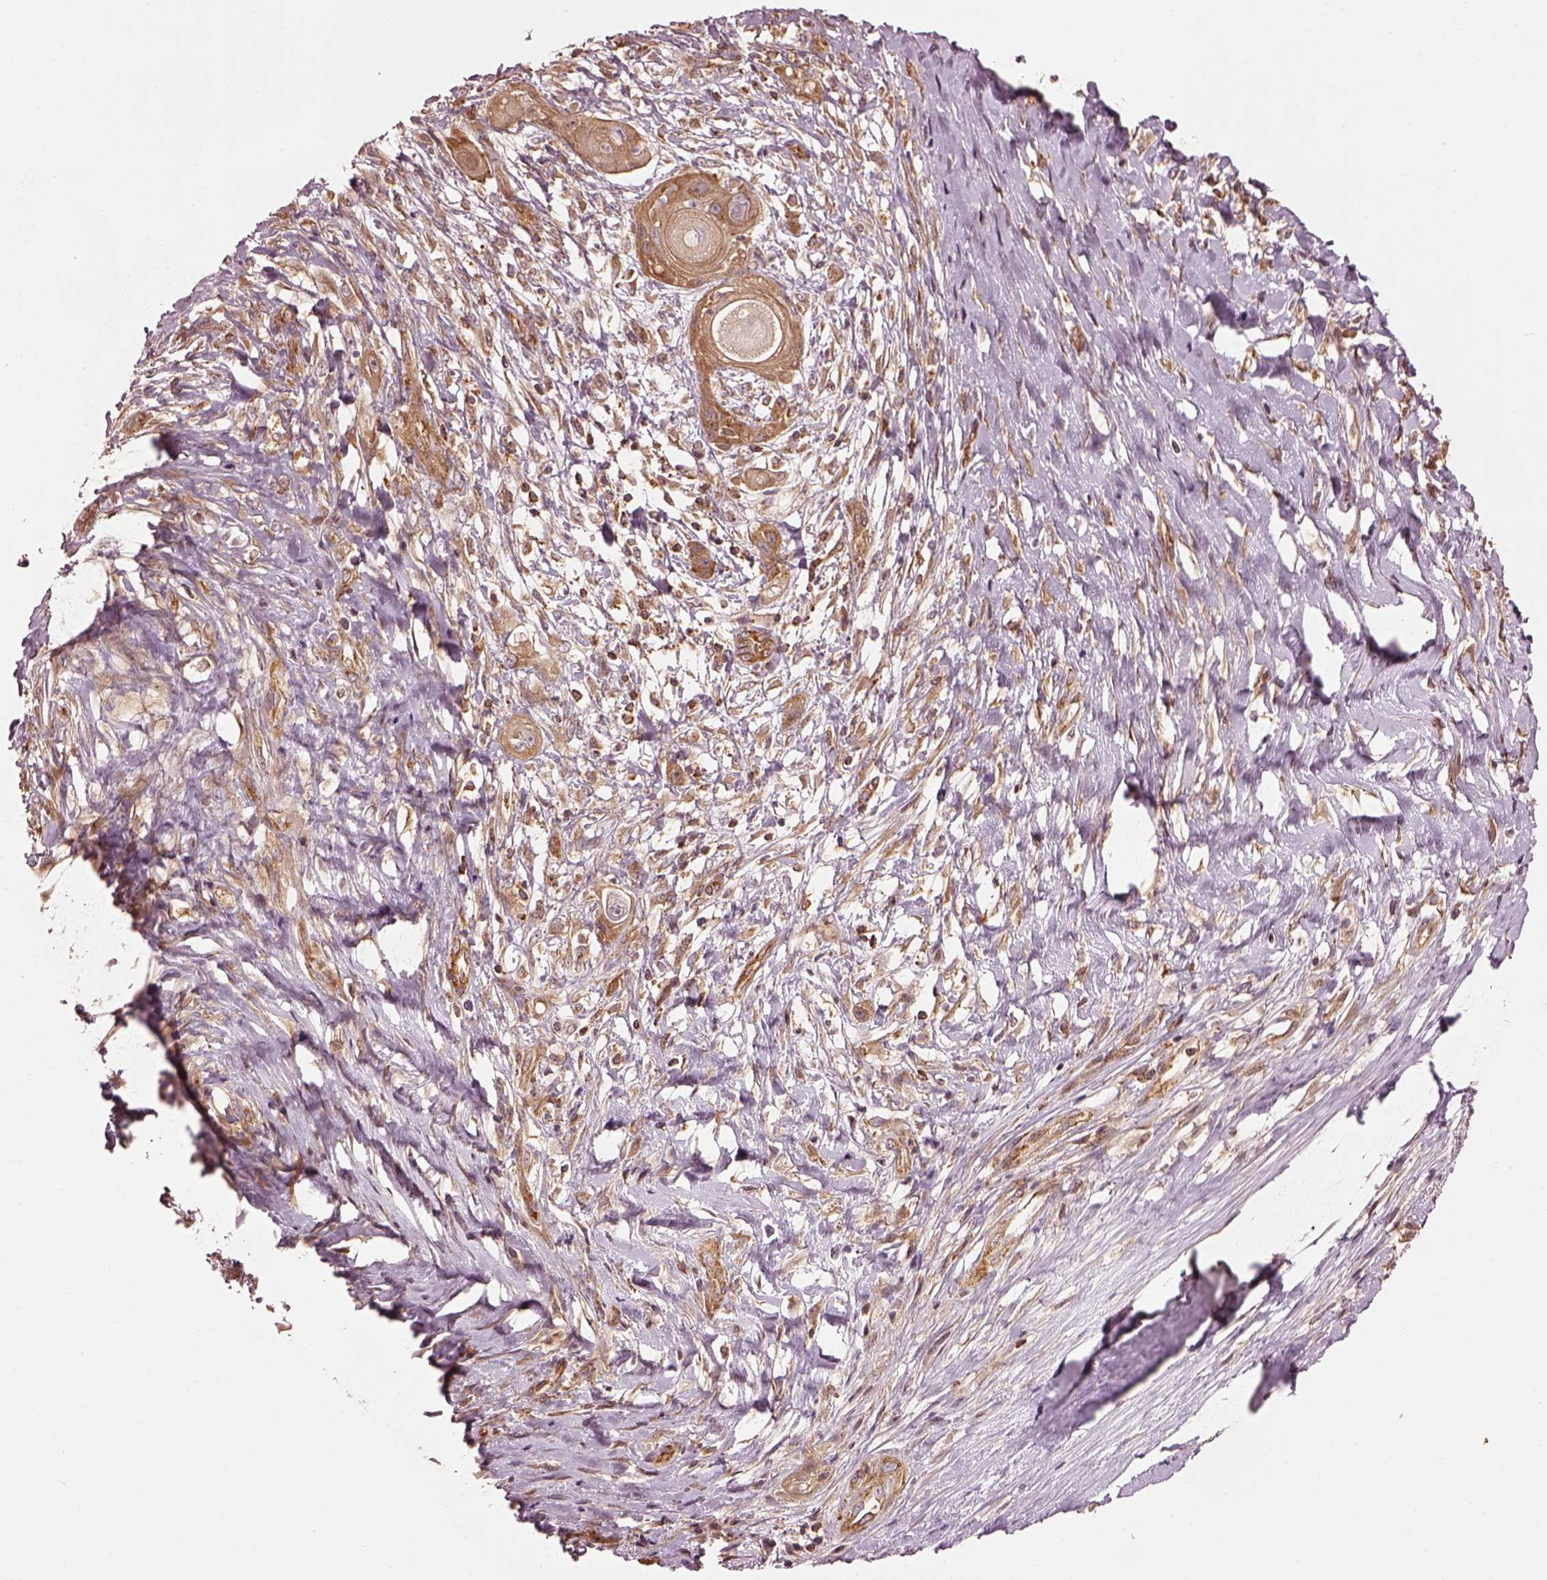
{"staining": {"intensity": "moderate", "quantity": "25%-75%", "location": "cytoplasmic/membranous"}, "tissue": "skin cancer", "cell_type": "Tumor cells", "image_type": "cancer", "snomed": [{"axis": "morphology", "description": "Squamous cell carcinoma, NOS"}, {"axis": "topography", "description": "Skin"}], "caption": "Immunohistochemical staining of skin squamous cell carcinoma displays moderate cytoplasmic/membranous protein staining in approximately 25%-75% of tumor cells. (DAB IHC, brown staining for protein, blue staining for nuclei).", "gene": "LSM14A", "patient": {"sex": "male", "age": 62}}